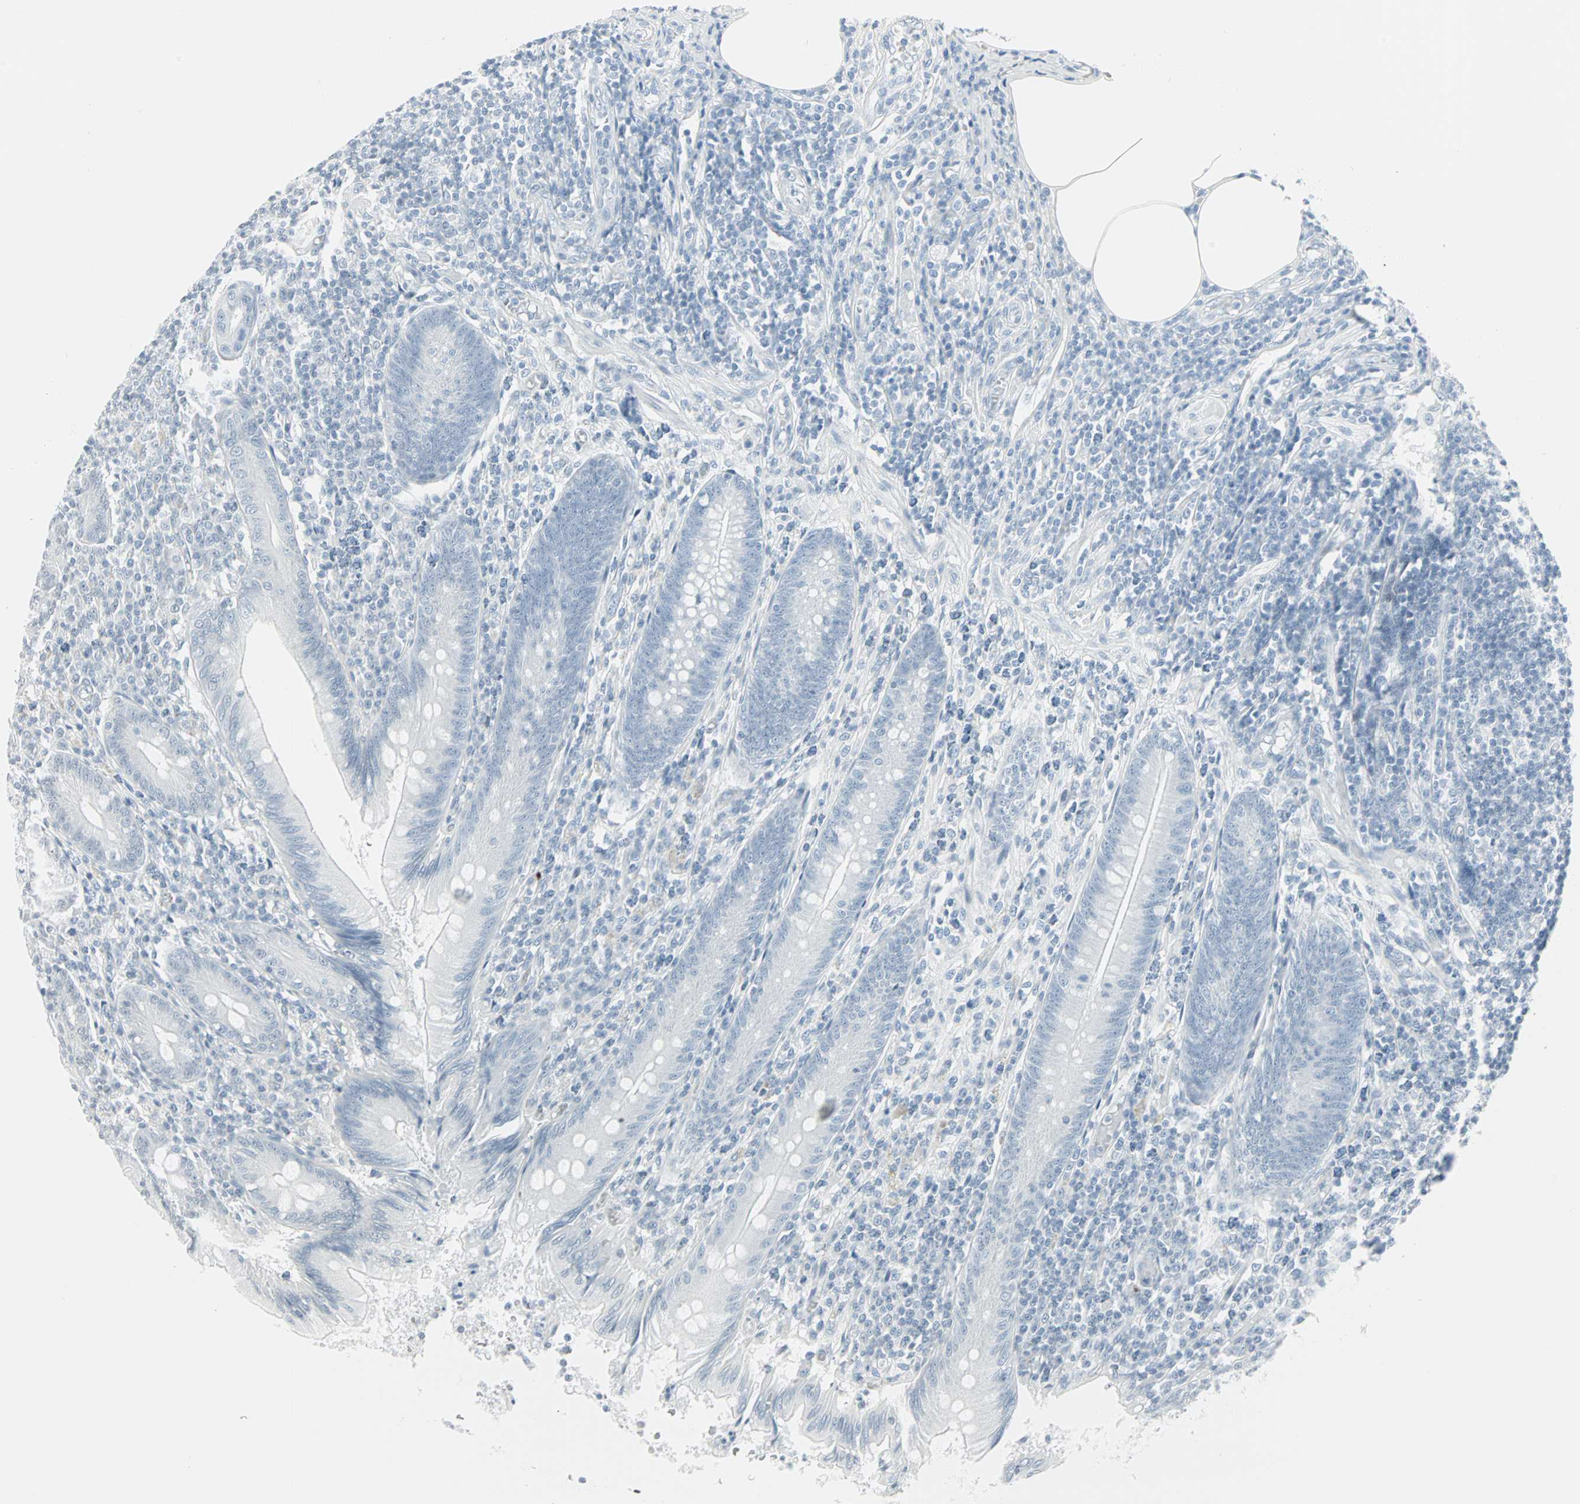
{"staining": {"intensity": "negative", "quantity": "none", "location": "none"}, "tissue": "appendix", "cell_type": "Glandular cells", "image_type": "normal", "snomed": [{"axis": "morphology", "description": "Normal tissue, NOS"}, {"axis": "morphology", "description": "Inflammation, NOS"}, {"axis": "topography", "description": "Appendix"}], "caption": "High magnification brightfield microscopy of benign appendix stained with DAB (3,3'-diaminobenzidine) (brown) and counterstained with hematoxylin (blue): glandular cells show no significant expression.", "gene": "CBLC", "patient": {"sex": "male", "age": 46}}